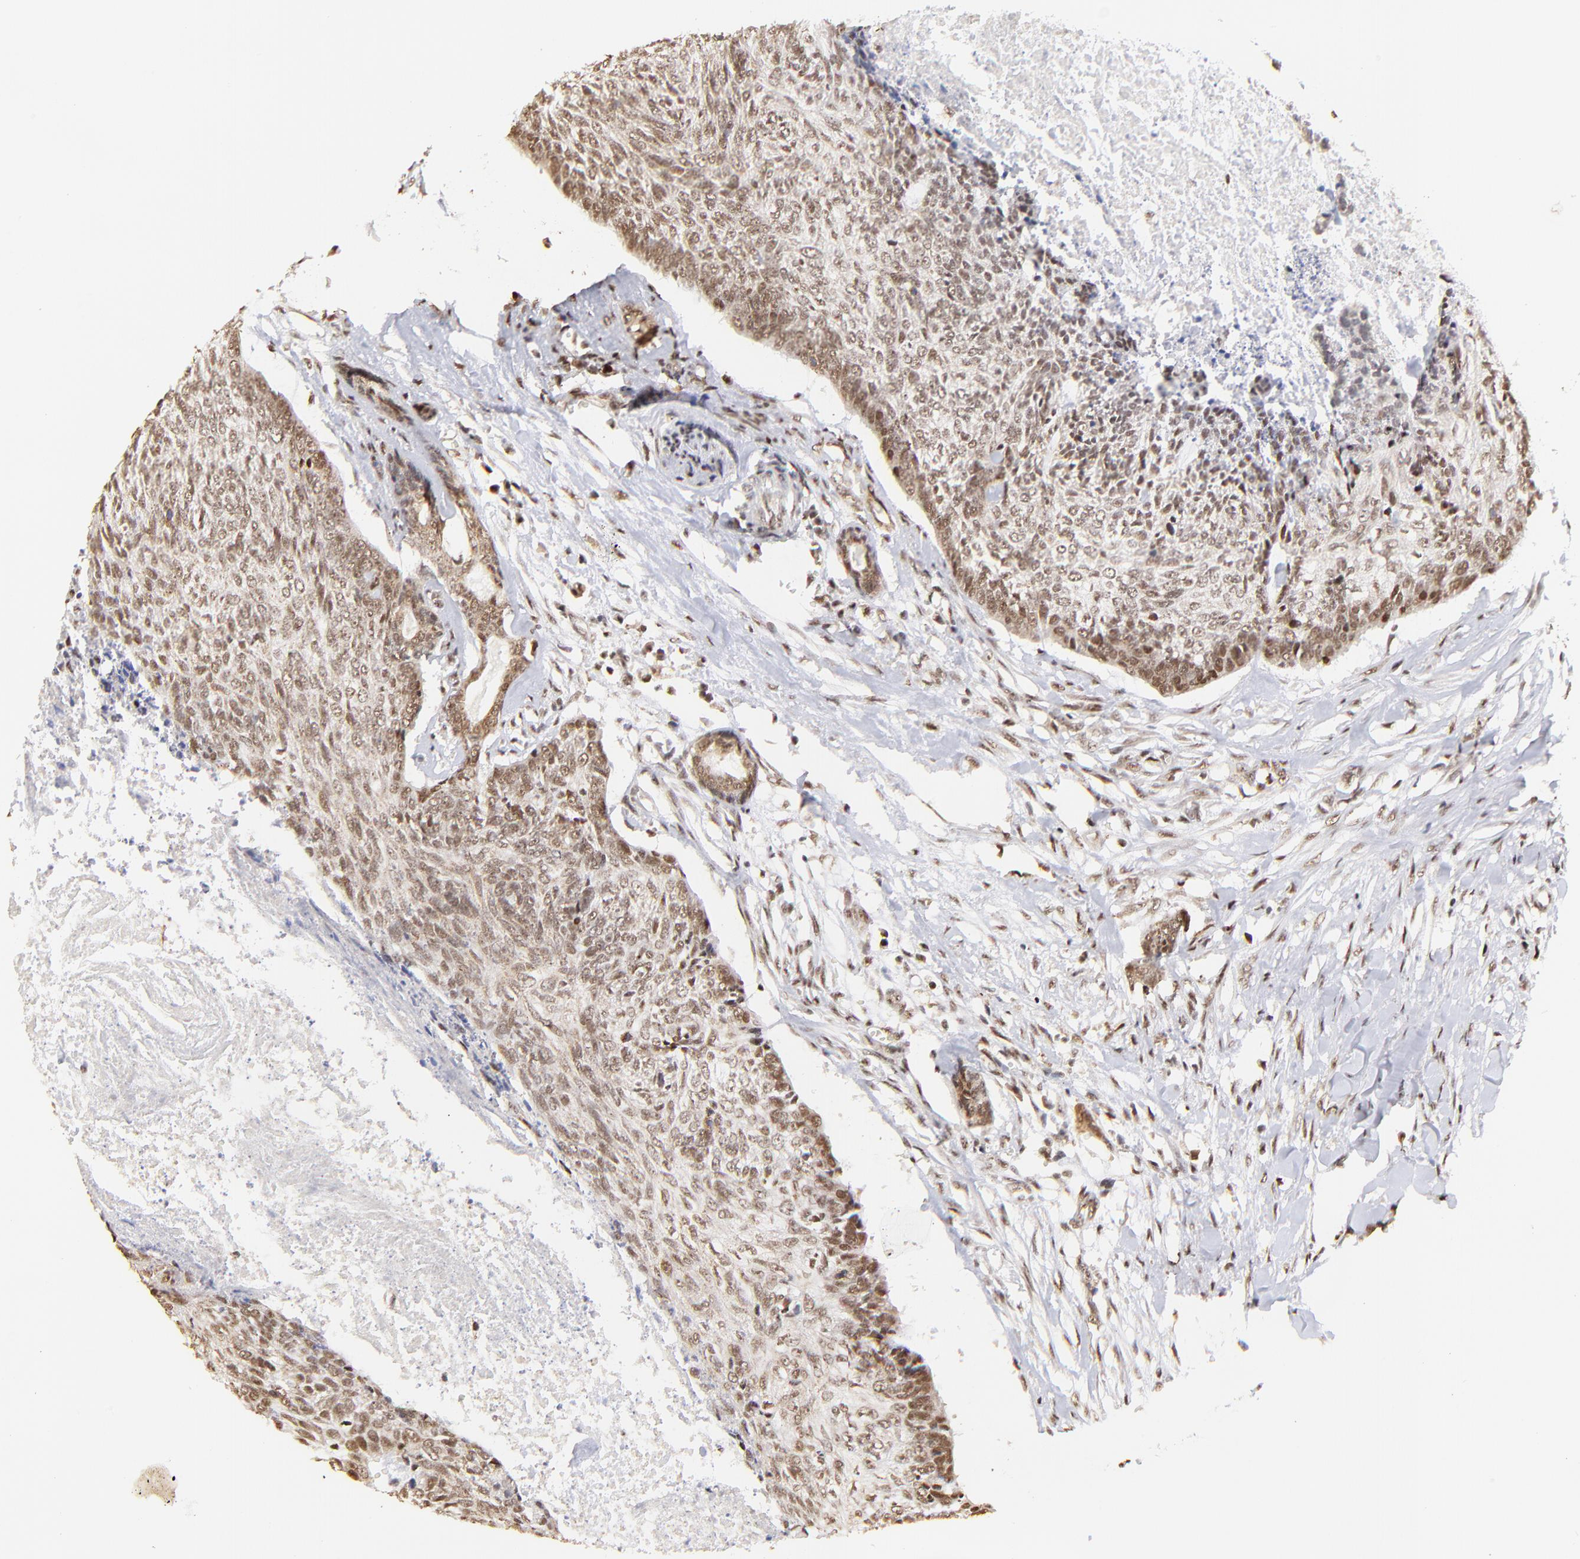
{"staining": {"intensity": "weak", "quantity": ">75%", "location": "nuclear"}, "tissue": "head and neck cancer", "cell_type": "Tumor cells", "image_type": "cancer", "snomed": [{"axis": "morphology", "description": "Squamous cell carcinoma, NOS"}, {"axis": "topography", "description": "Salivary gland"}, {"axis": "topography", "description": "Head-Neck"}], "caption": "Immunohistochemistry photomicrograph of head and neck squamous cell carcinoma stained for a protein (brown), which exhibits low levels of weak nuclear expression in about >75% of tumor cells.", "gene": "ZNF670", "patient": {"sex": "male", "age": 70}}